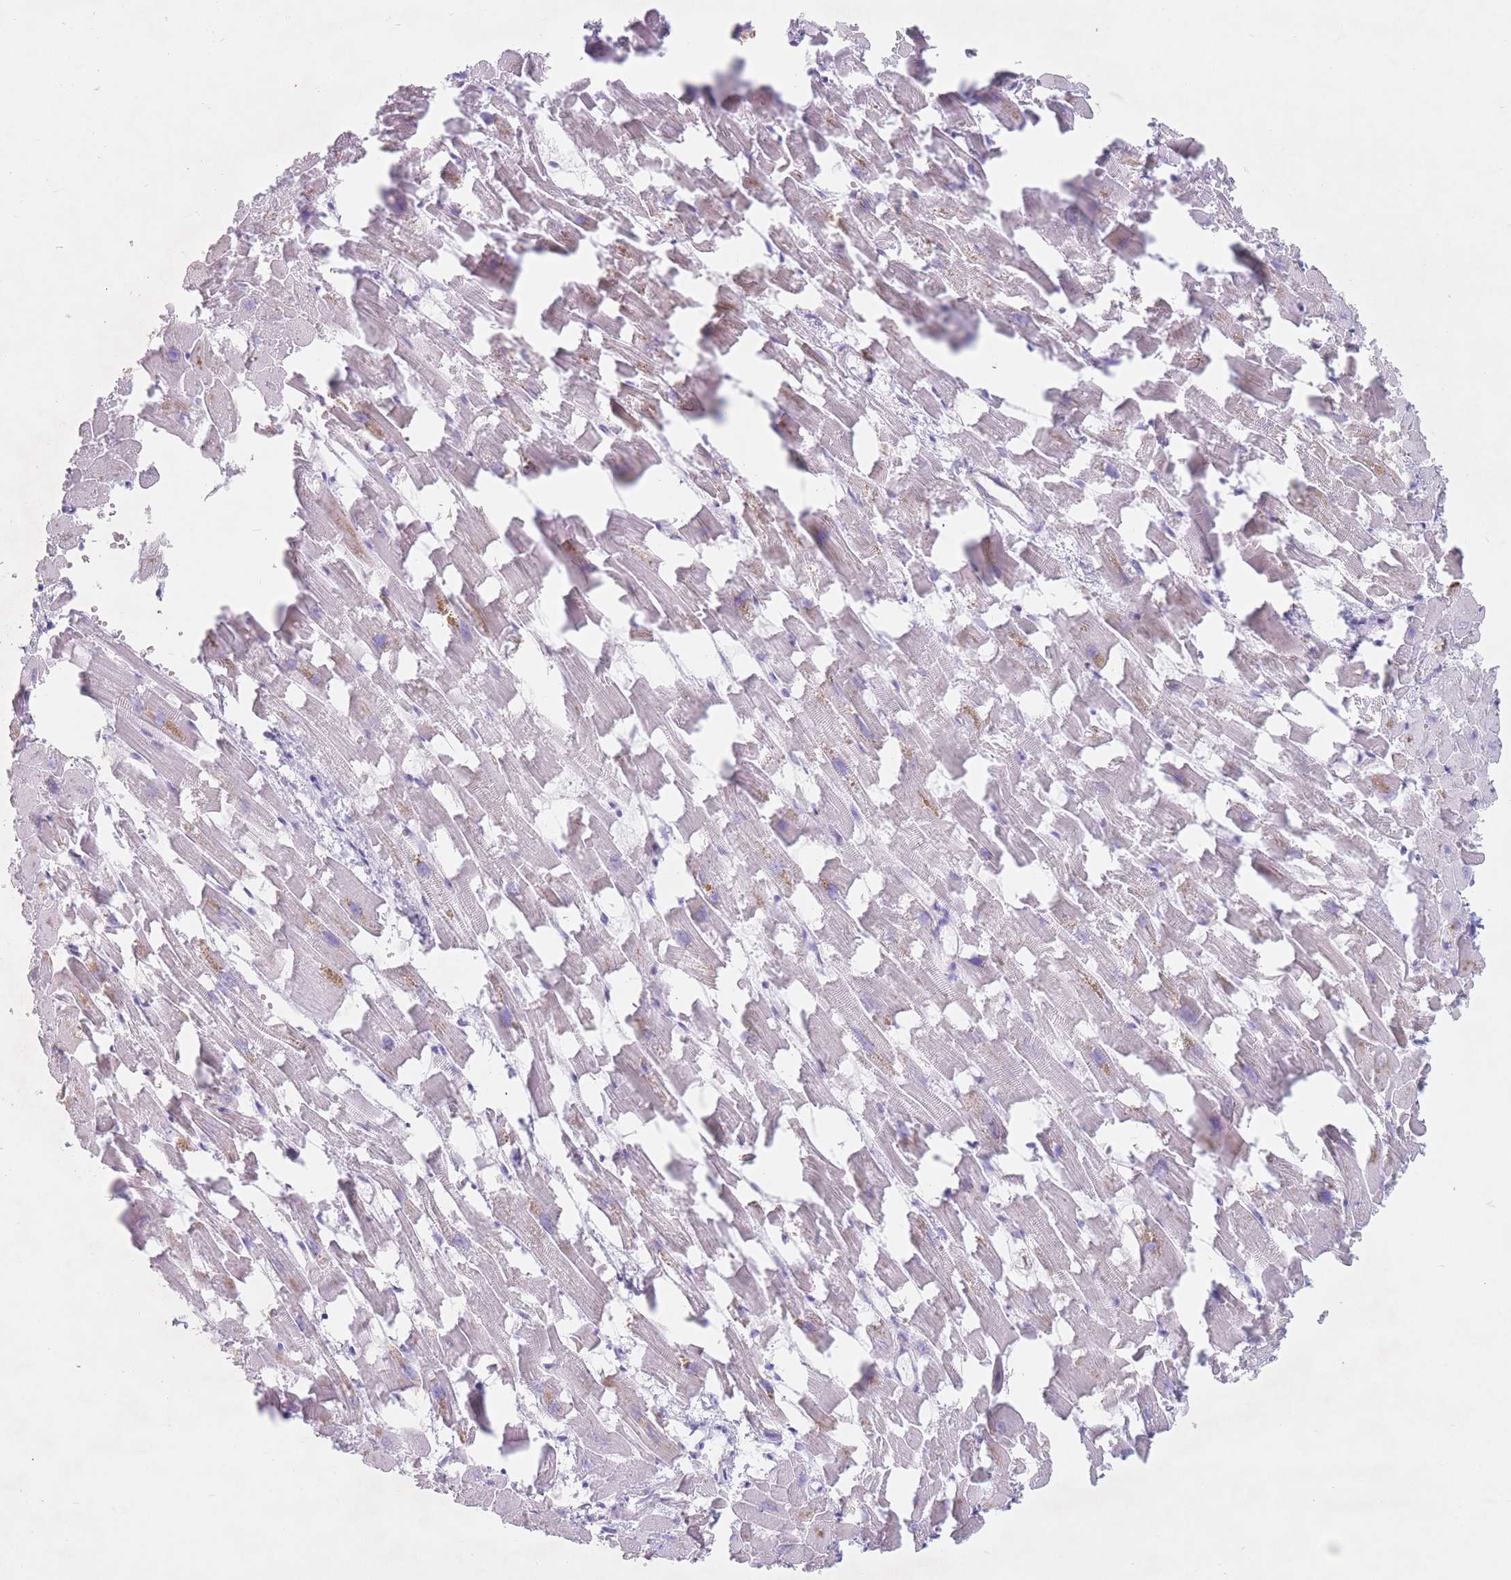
{"staining": {"intensity": "negative", "quantity": "none", "location": "none"}, "tissue": "heart muscle", "cell_type": "Cardiomyocytes", "image_type": "normal", "snomed": [{"axis": "morphology", "description": "Normal tissue, NOS"}, {"axis": "topography", "description": "Heart"}], "caption": "This is a histopathology image of immunohistochemistry (IHC) staining of normal heart muscle, which shows no staining in cardiomyocytes.", "gene": "ST3GAL5", "patient": {"sex": "female", "age": 64}}